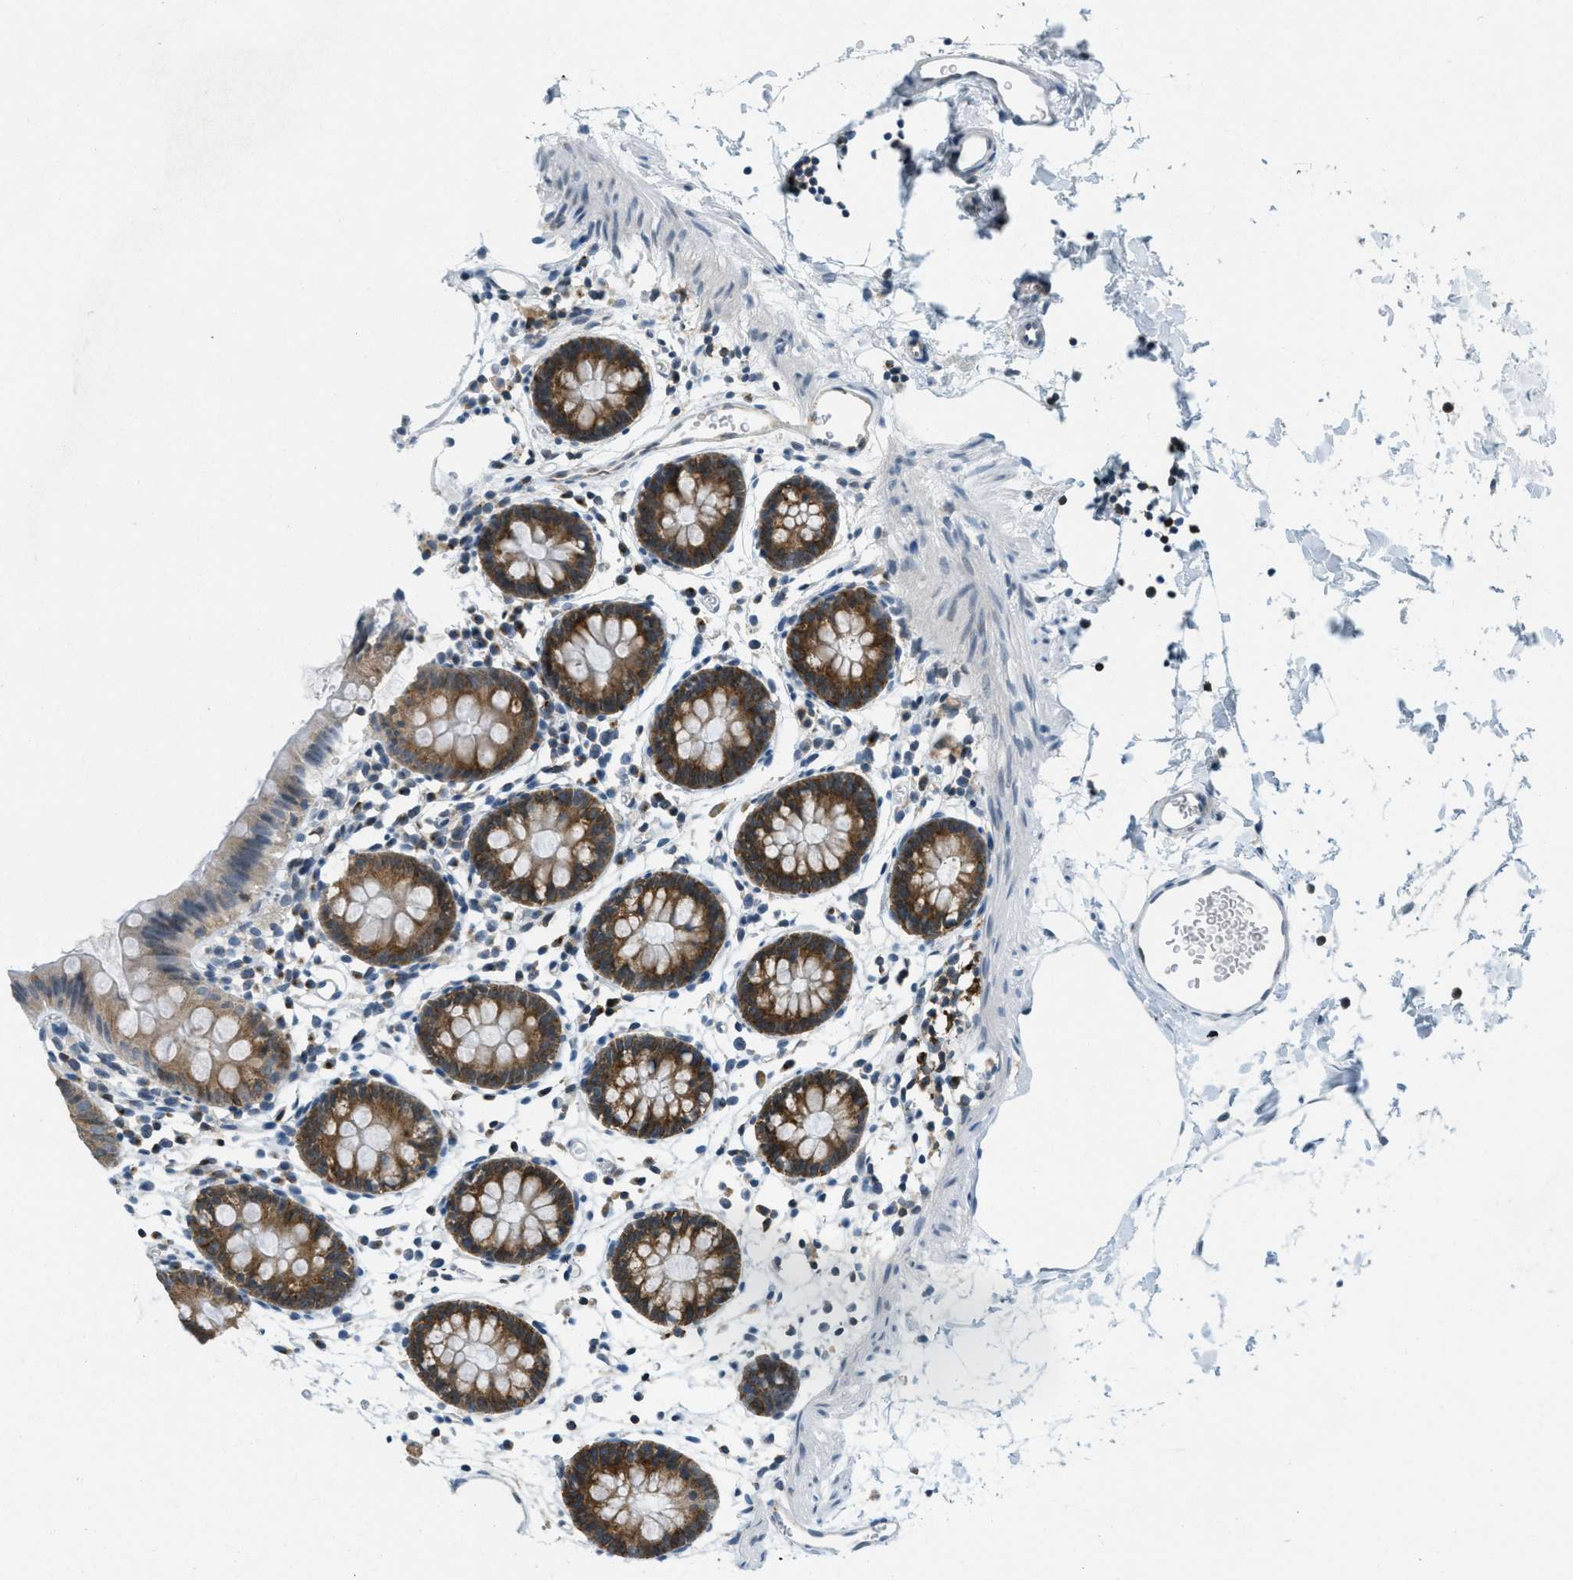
{"staining": {"intensity": "weak", "quantity": "25%-75%", "location": "cytoplasmic/membranous"}, "tissue": "colon", "cell_type": "Endothelial cells", "image_type": "normal", "snomed": [{"axis": "morphology", "description": "Normal tissue, NOS"}, {"axis": "topography", "description": "Colon"}], "caption": "DAB immunohistochemical staining of unremarkable colon shows weak cytoplasmic/membranous protein expression in about 25%-75% of endothelial cells.", "gene": "FYN", "patient": {"sex": "male", "age": 14}}